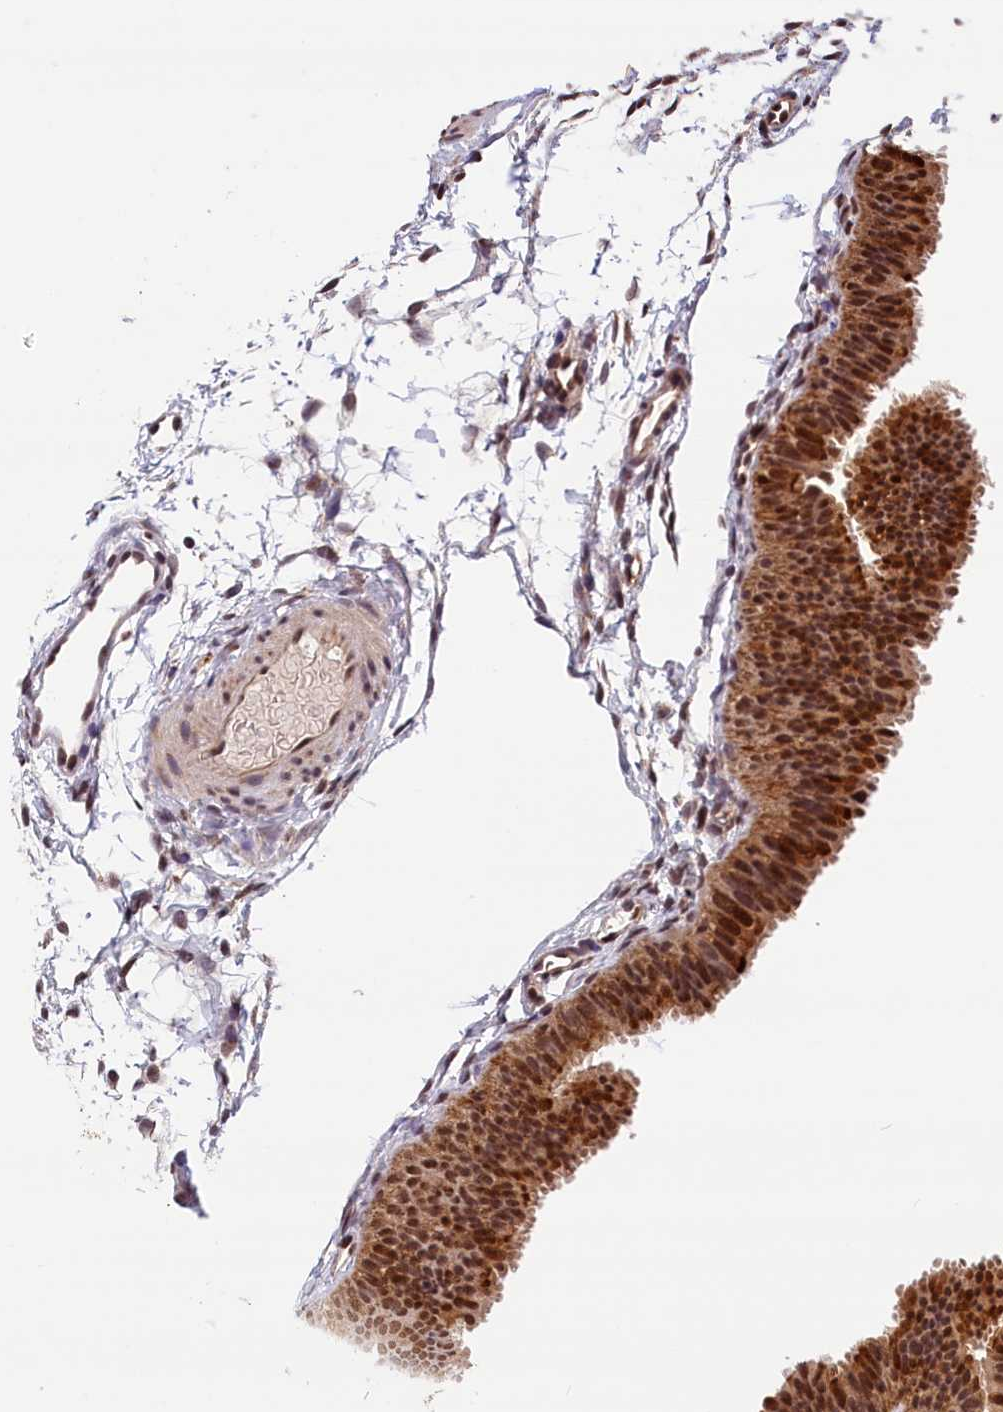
{"staining": {"intensity": "strong", "quantity": "25%-75%", "location": "cytoplasmic/membranous,nuclear"}, "tissue": "fallopian tube", "cell_type": "Glandular cells", "image_type": "normal", "snomed": [{"axis": "morphology", "description": "Normal tissue, NOS"}, {"axis": "topography", "description": "Fallopian tube"}], "caption": "Protein staining by IHC reveals strong cytoplasmic/membranous,nuclear staining in about 25%-75% of glandular cells in normal fallopian tube. Nuclei are stained in blue.", "gene": "KCNK6", "patient": {"sex": "female", "age": 35}}